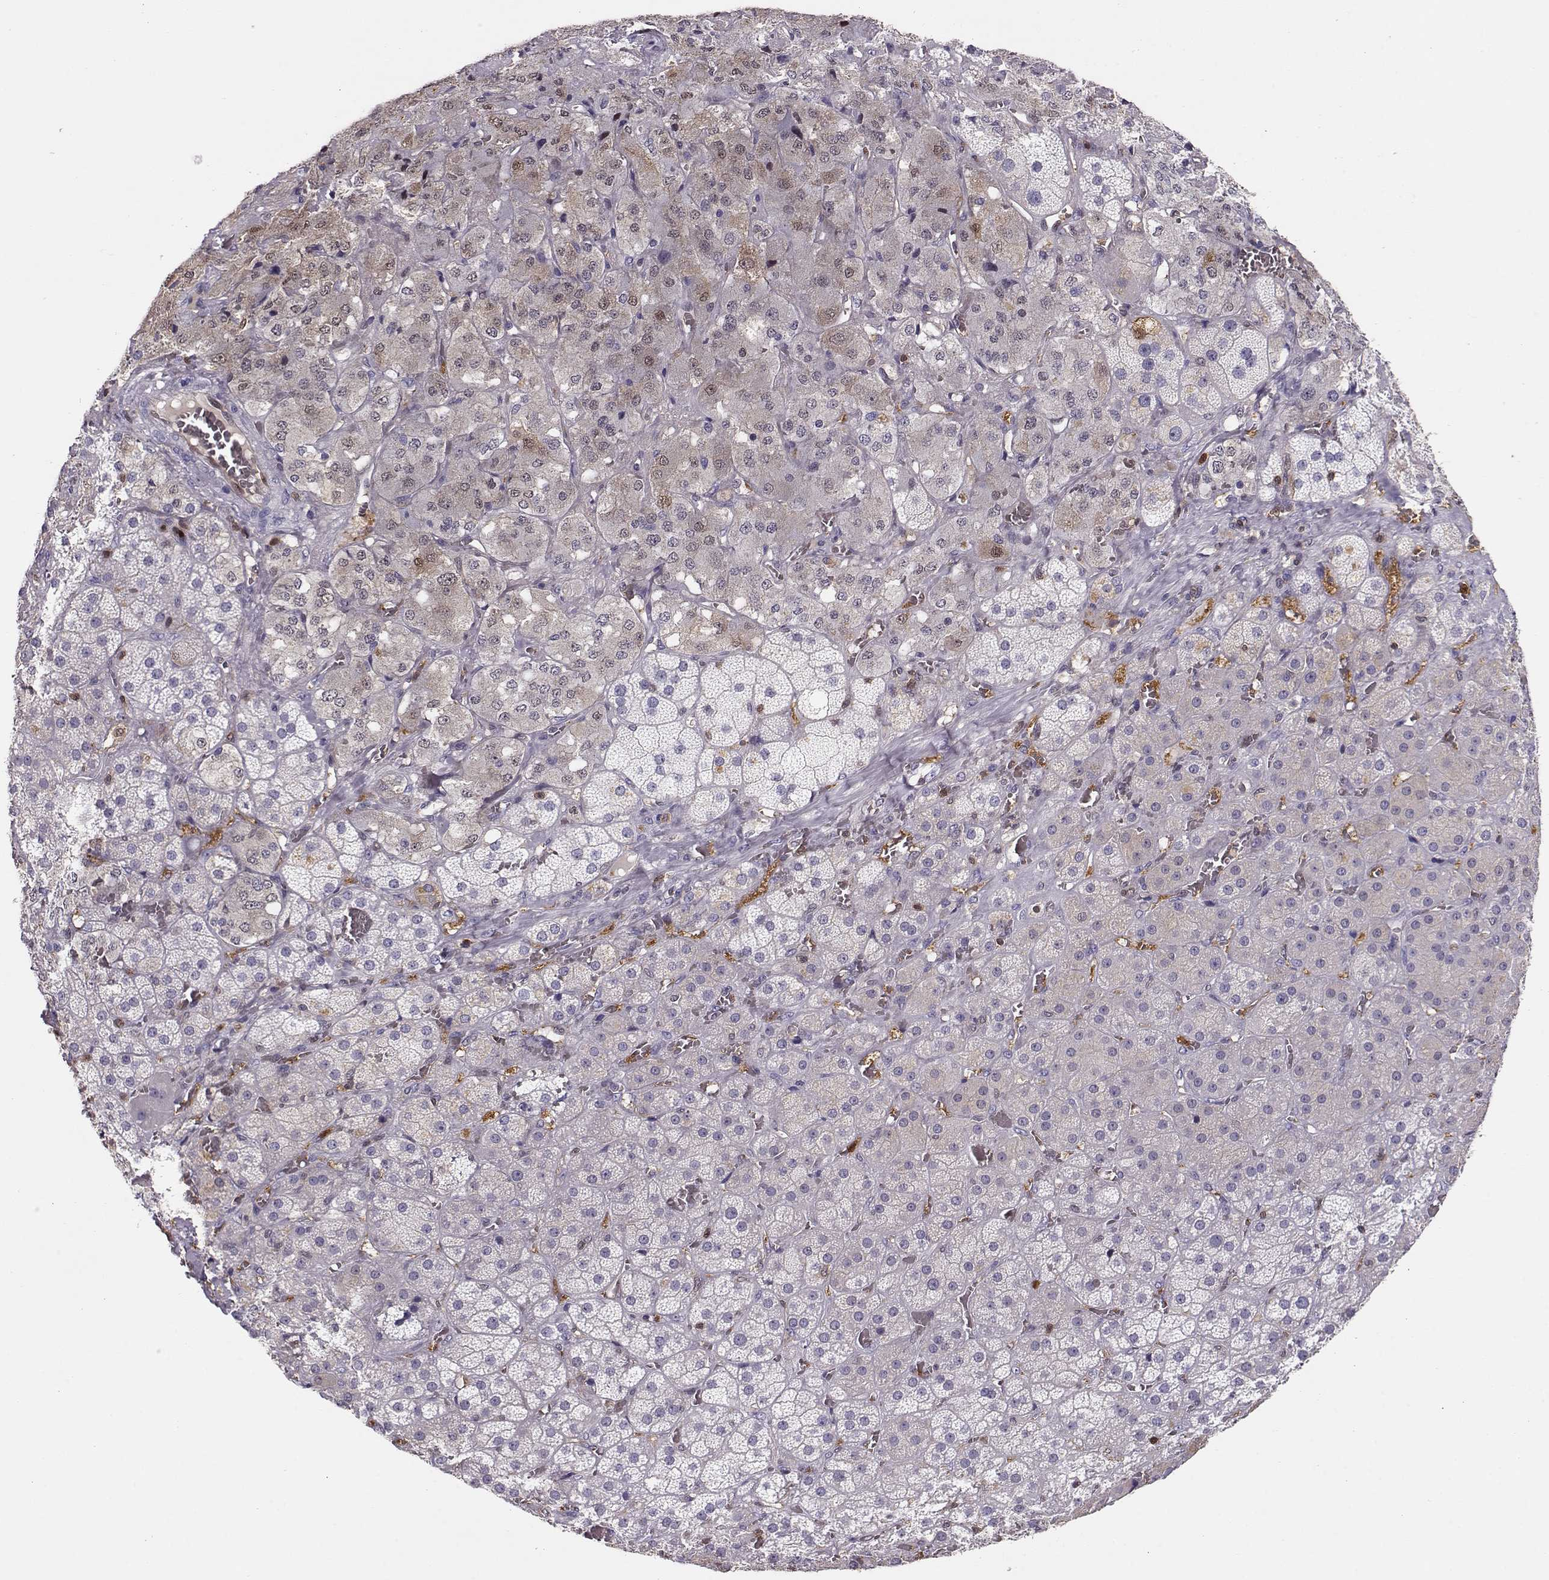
{"staining": {"intensity": "negative", "quantity": "none", "location": "none"}, "tissue": "adrenal gland", "cell_type": "Glandular cells", "image_type": "normal", "snomed": [{"axis": "morphology", "description": "Normal tissue, NOS"}, {"axis": "topography", "description": "Adrenal gland"}], "caption": "Benign adrenal gland was stained to show a protein in brown. There is no significant positivity in glandular cells. (Stains: DAB (3,3'-diaminobenzidine) immunohistochemistry with hematoxylin counter stain, Microscopy: brightfield microscopy at high magnification).", "gene": "PNP", "patient": {"sex": "male", "age": 57}}